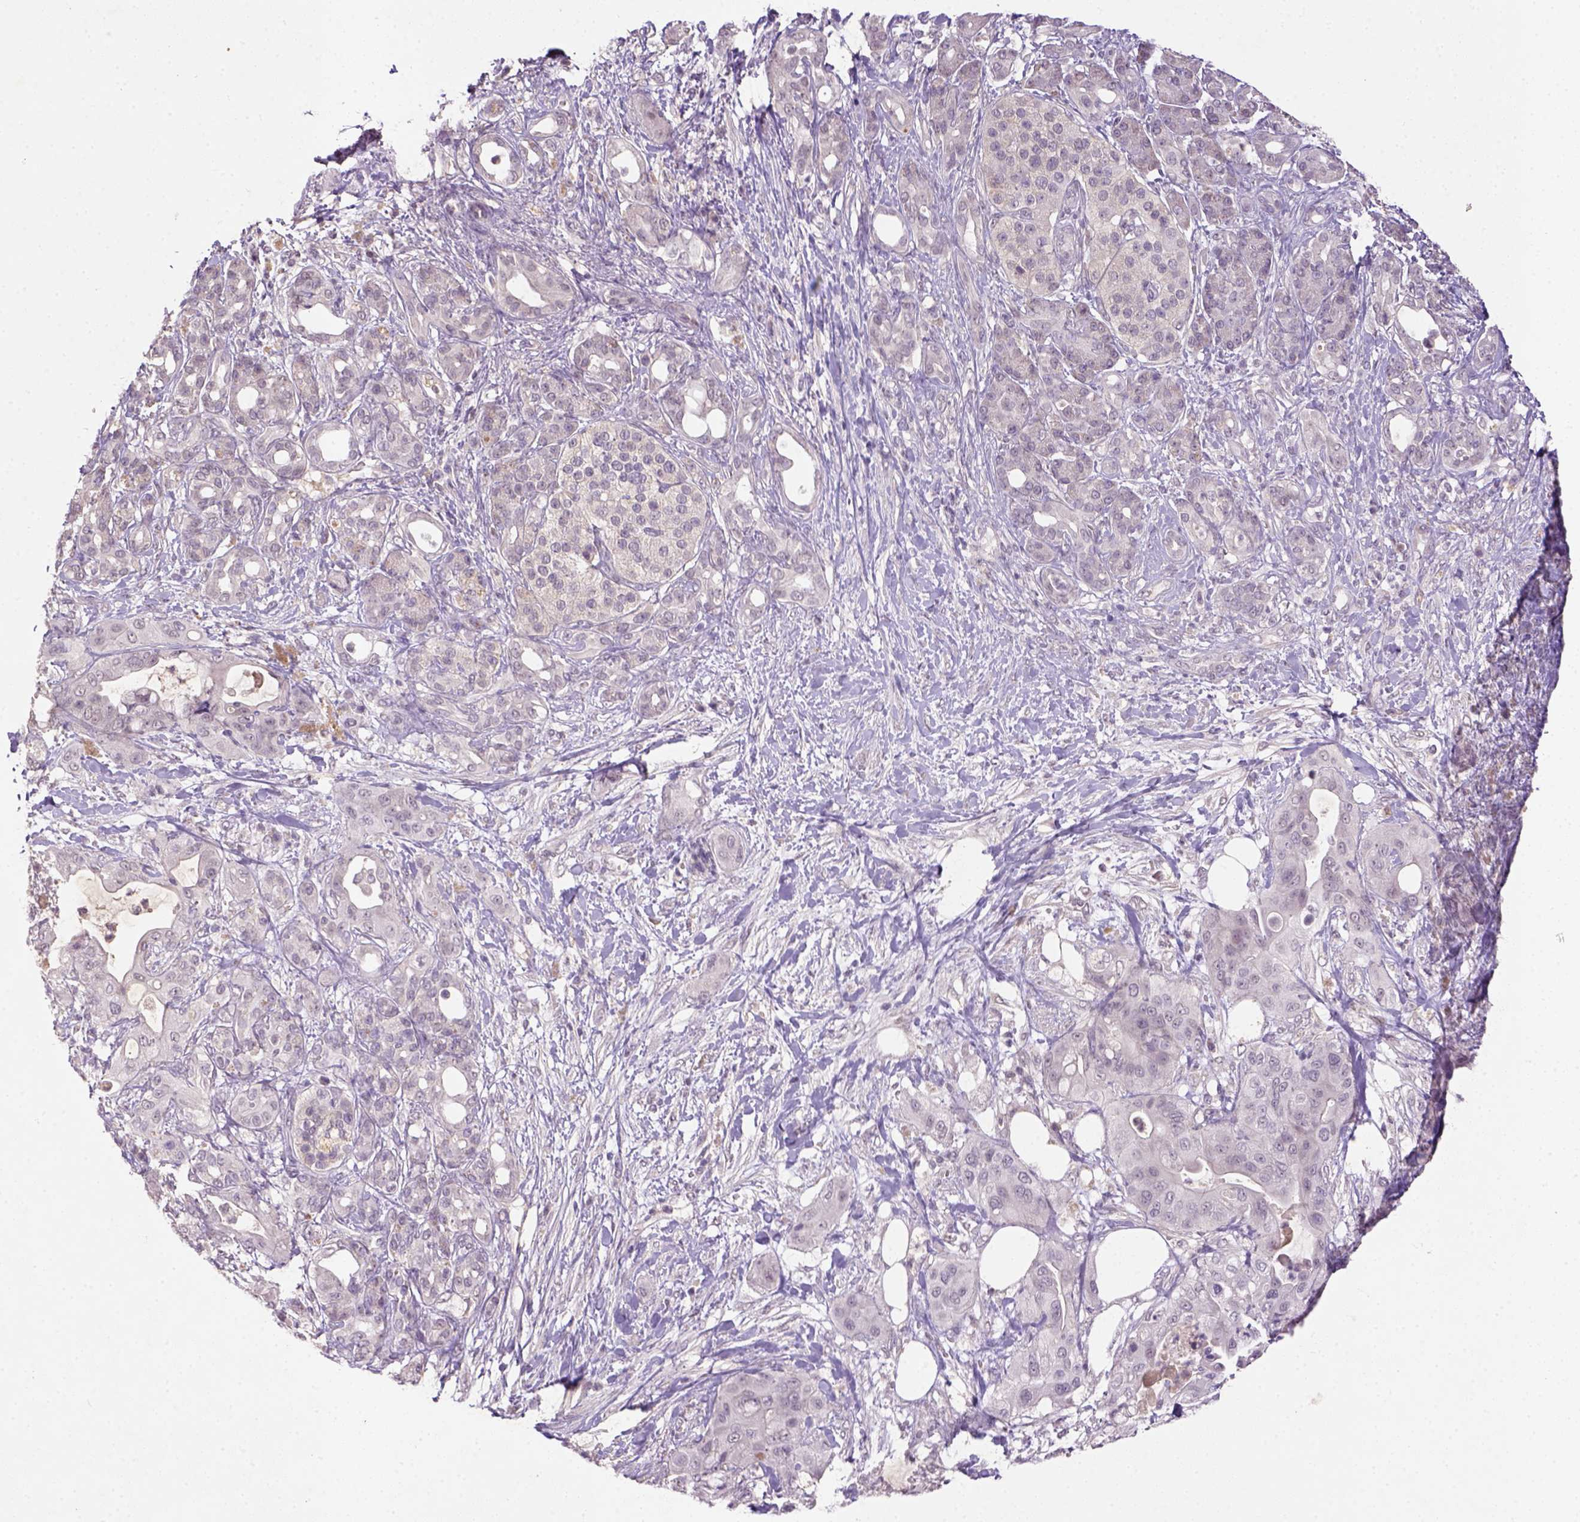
{"staining": {"intensity": "negative", "quantity": "none", "location": "none"}, "tissue": "pancreatic cancer", "cell_type": "Tumor cells", "image_type": "cancer", "snomed": [{"axis": "morphology", "description": "Adenocarcinoma, NOS"}, {"axis": "topography", "description": "Pancreas"}], "caption": "IHC image of neoplastic tissue: pancreatic cancer stained with DAB (3,3'-diaminobenzidine) reveals no significant protein positivity in tumor cells. (DAB immunohistochemistry visualized using brightfield microscopy, high magnification).", "gene": "NLGN2", "patient": {"sex": "male", "age": 71}}